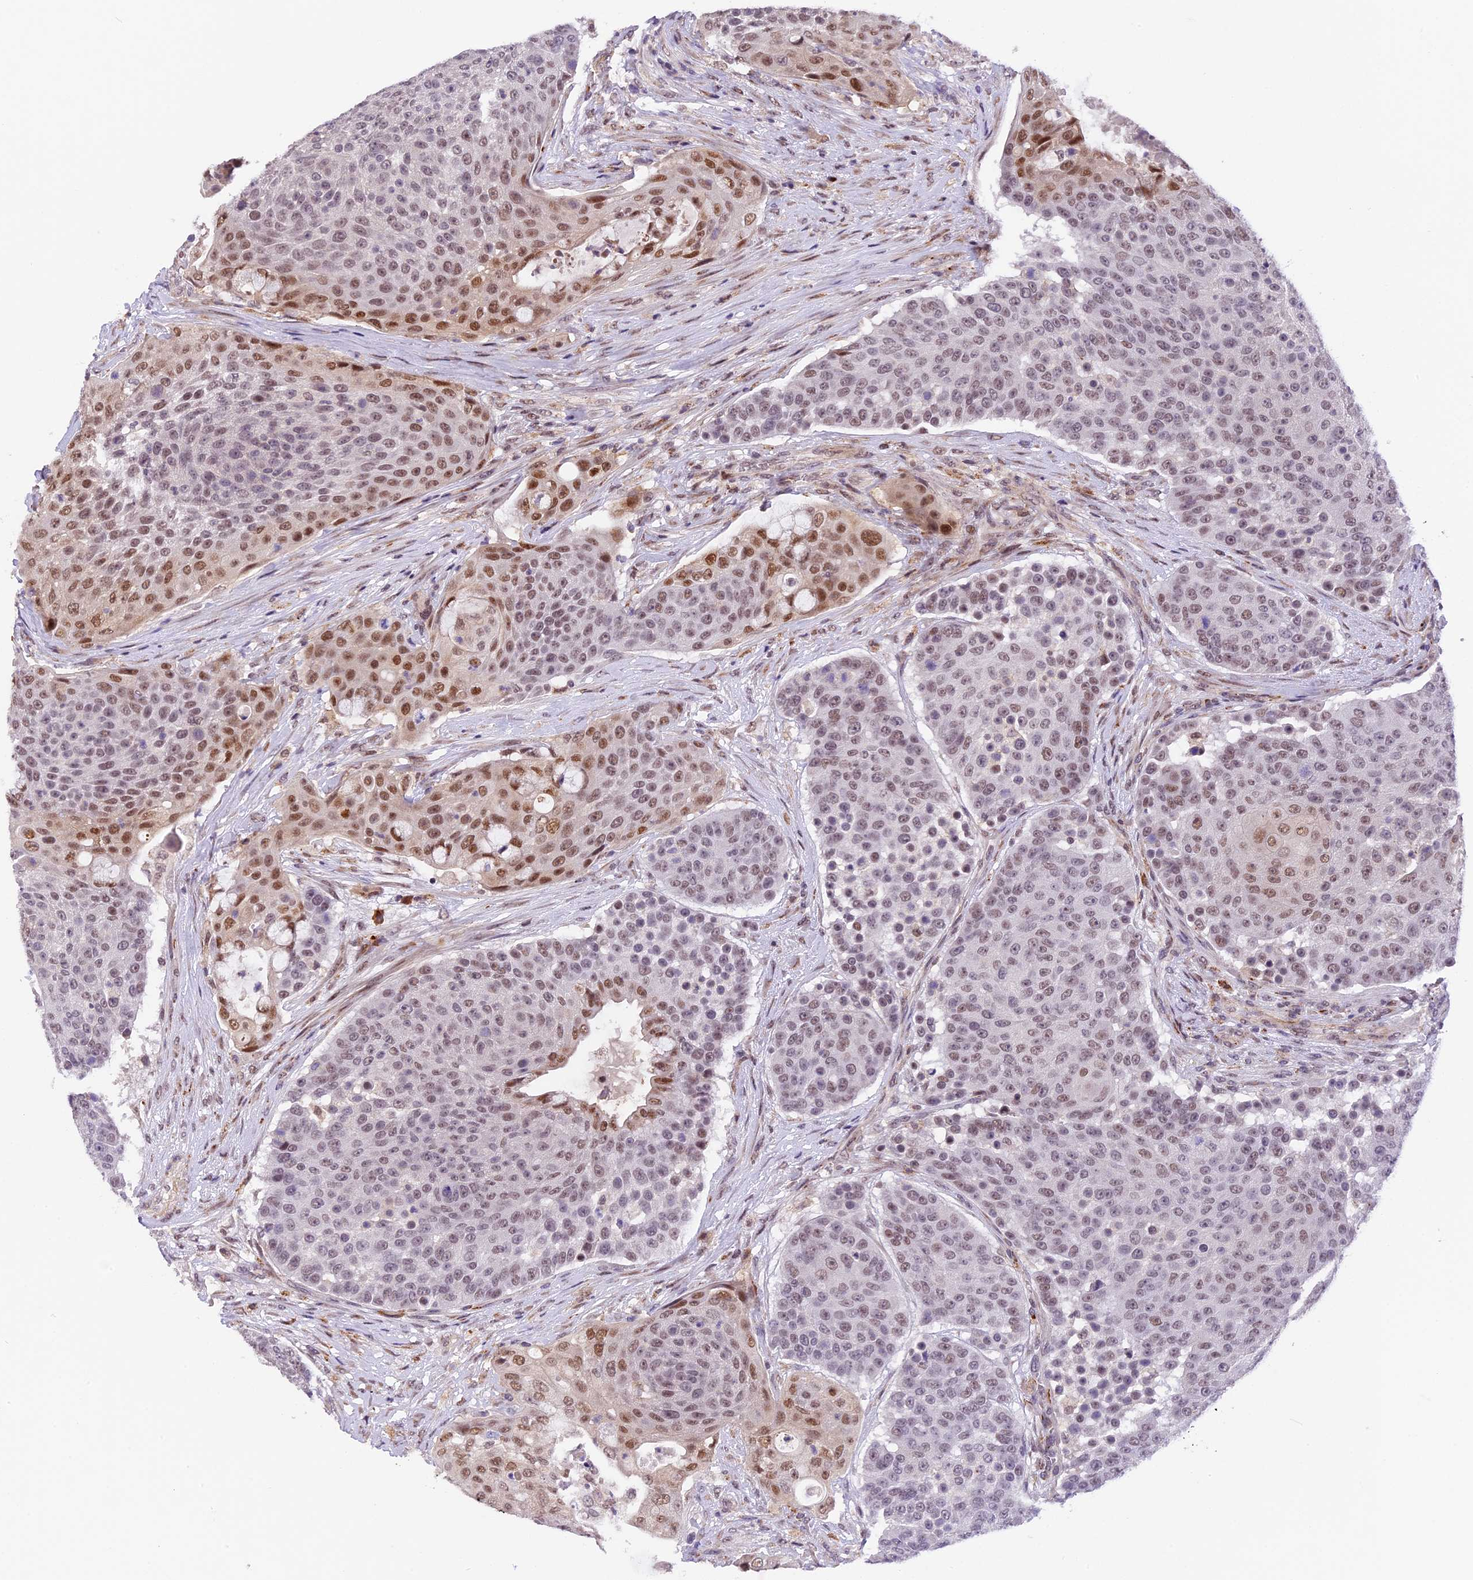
{"staining": {"intensity": "moderate", "quantity": "25%-75%", "location": "nuclear"}, "tissue": "urothelial cancer", "cell_type": "Tumor cells", "image_type": "cancer", "snomed": [{"axis": "morphology", "description": "Urothelial carcinoma, High grade"}, {"axis": "topography", "description": "Urinary bladder"}], "caption": "Immunohistochemical staining of human high-grade urothelial carcinoma reveals medium levels of moderate nuclear protein positivity in approximately 25%-75% of tumor cells. Using DAB (3,3'-diaminobenzidine) (brown) and hematoxylin (blue) stains, captured at high magnification using brightfield microscopy.", "gene": "FBXO45", "patient": {"sex": "female", "age": 63}}